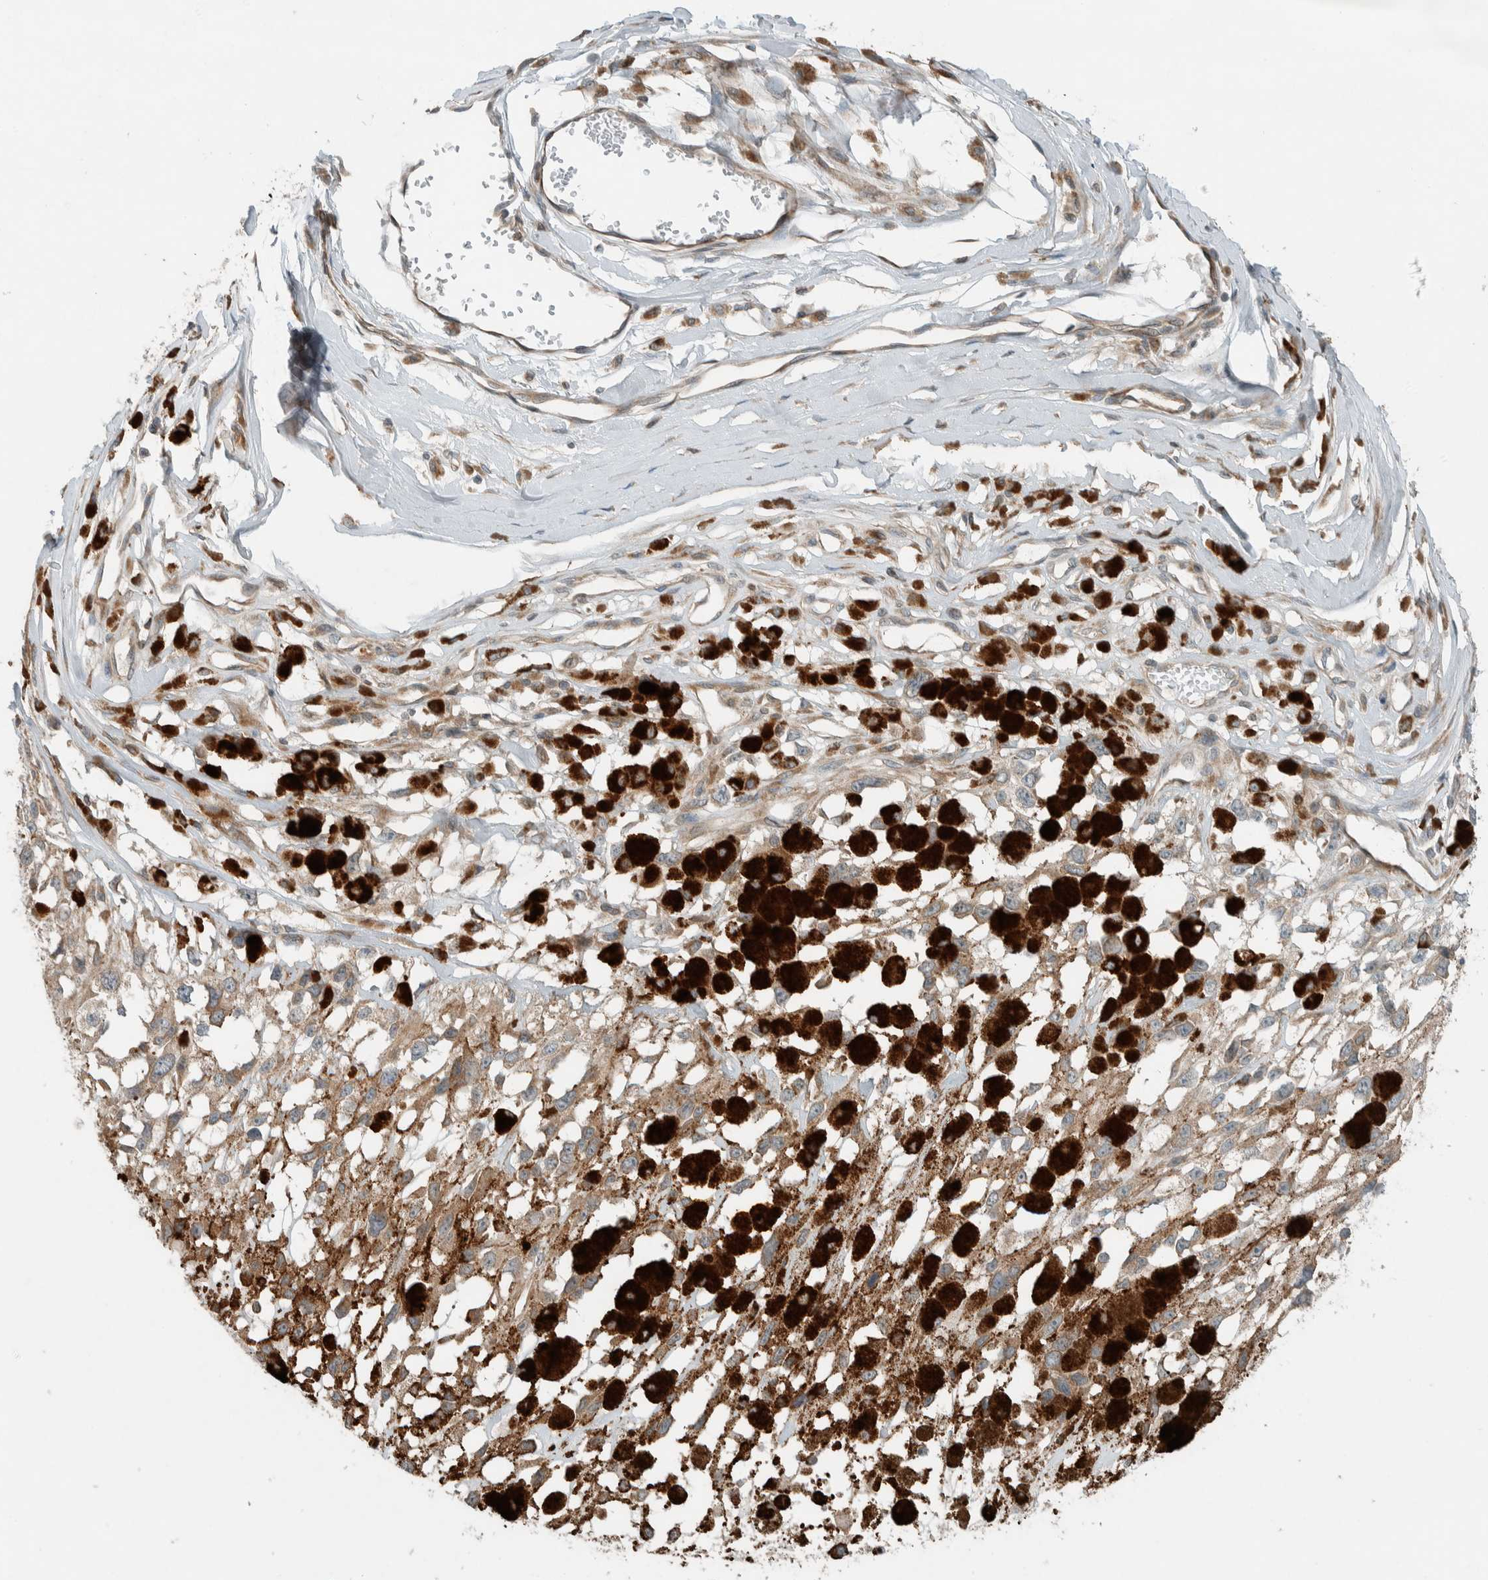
{"staining": {"intensity": "weak", "quantity": "25%-75%", "location": "cytoplasmic/membranous"}, "tissue": "melanoma", "cell_type": "Tumor cells", "image_type": "cancer", "snomed": [{"axis": "morphology", "description": "Malignant melanoma, Metastatic site"}, {"axis": "topography", "description": "Lymph node"}], "caption": "Immunohistochemical staining of melanoma demonstrates low levels of weak cytoplasmic/membranous expression in about 25%-75% of tumor cells. (Brightfield microscopy of DAB IHC at high magnification).", "gene": "SEL1L", "patient": {"sex": "male", "age": 59}}